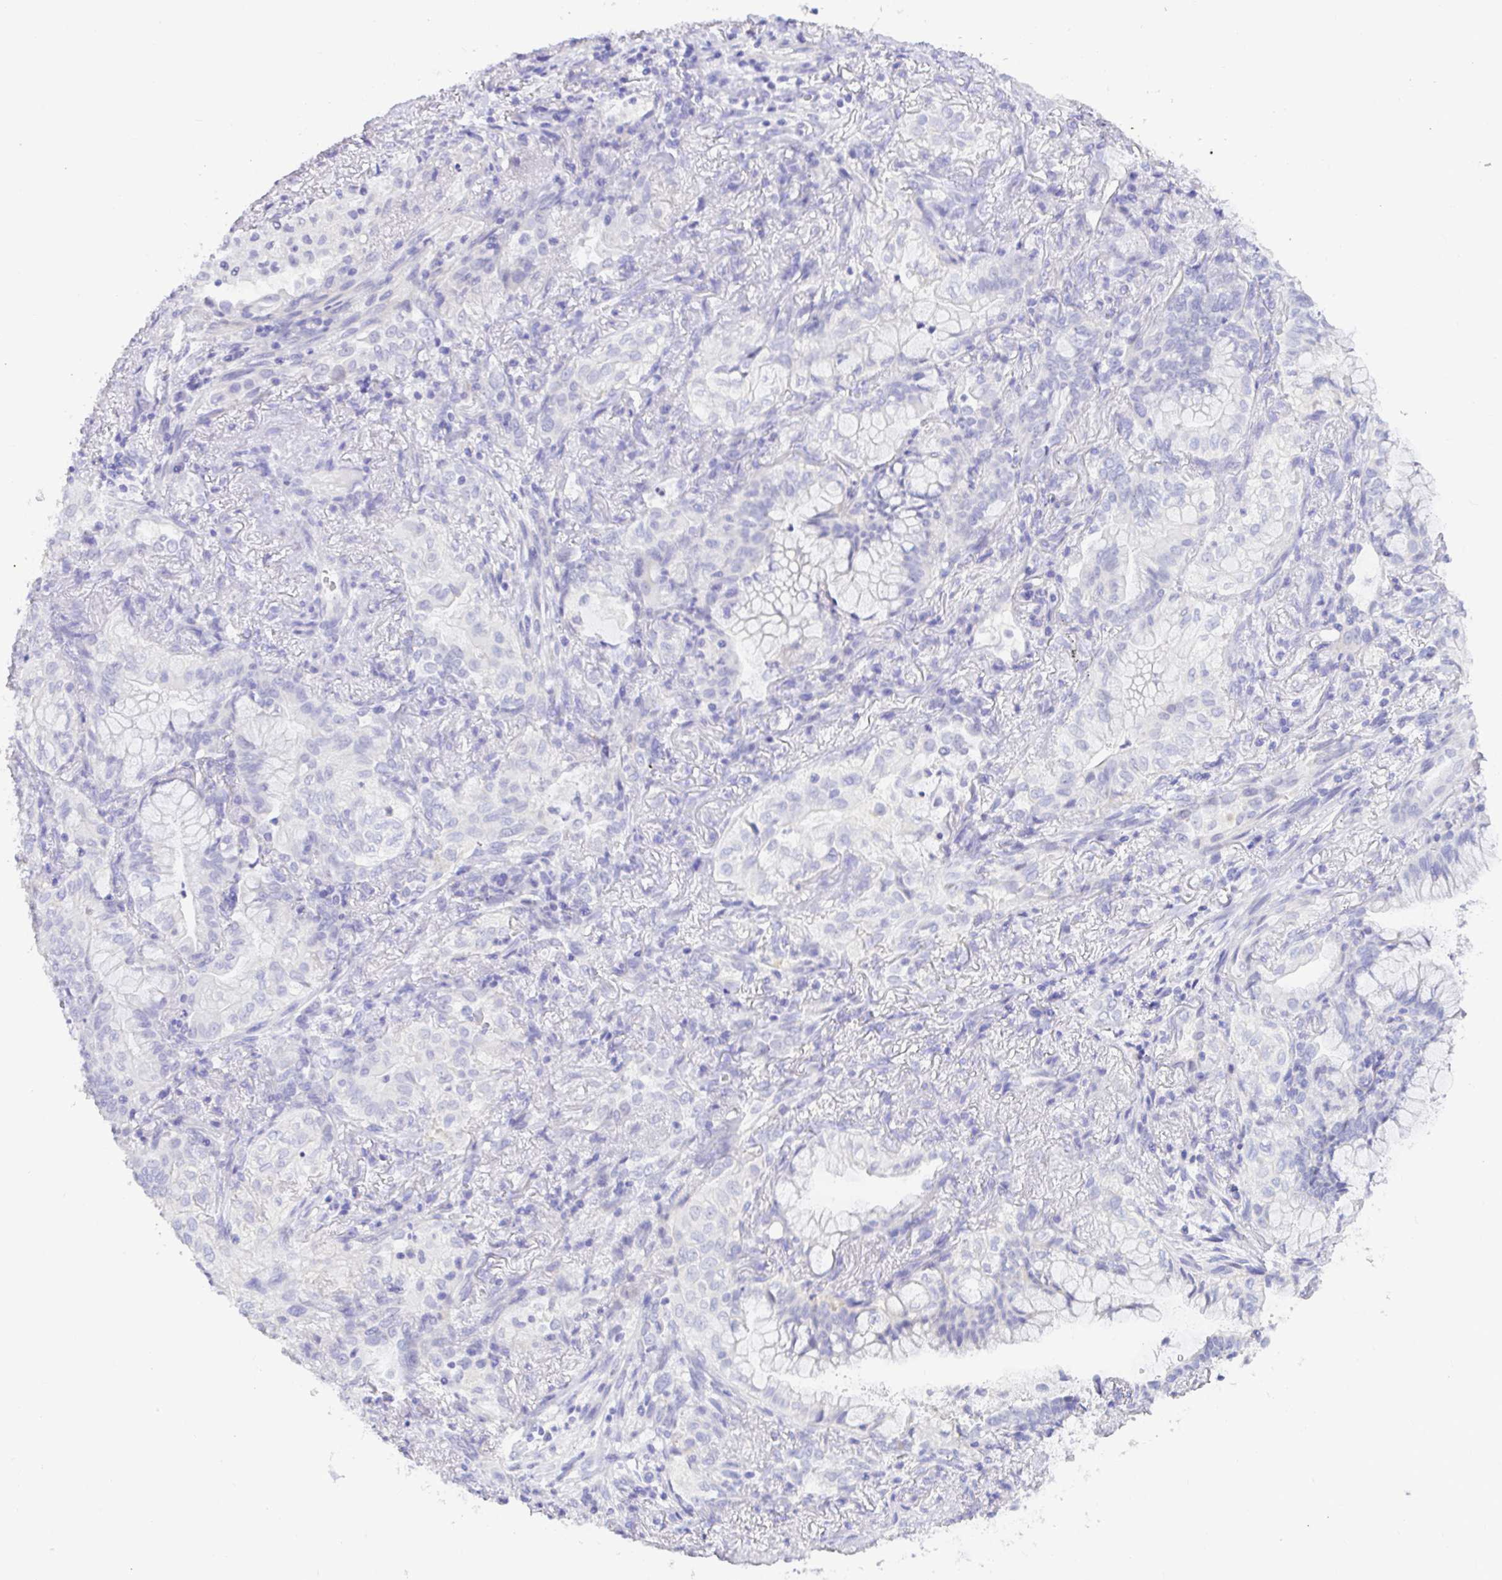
{"staining": {"intensity": "negative", "quantity": "none", "location": "none"}, "tissue": "lung cancer", "cell_type": "Tumor cells", "image_type": "cancer", "snomed": [{"axis": "morphology", "description": "Adenocarcinoma, NOS"}, {"axis": "topography", "description": "Lung"}], "caption": "An image of lung cancer (adenocarcinoma) stained for a protein demonstrates no brown staining in tumor cells. The staining was performed using DAB (3,3'-diaminobenzidine) to visualize the protein expression in brown, while the nuclei were stained in blue with hematoxylin (Magnification: 20x).", "gene": "CDO1", "patient": {"sex": "male", "age": 77}}